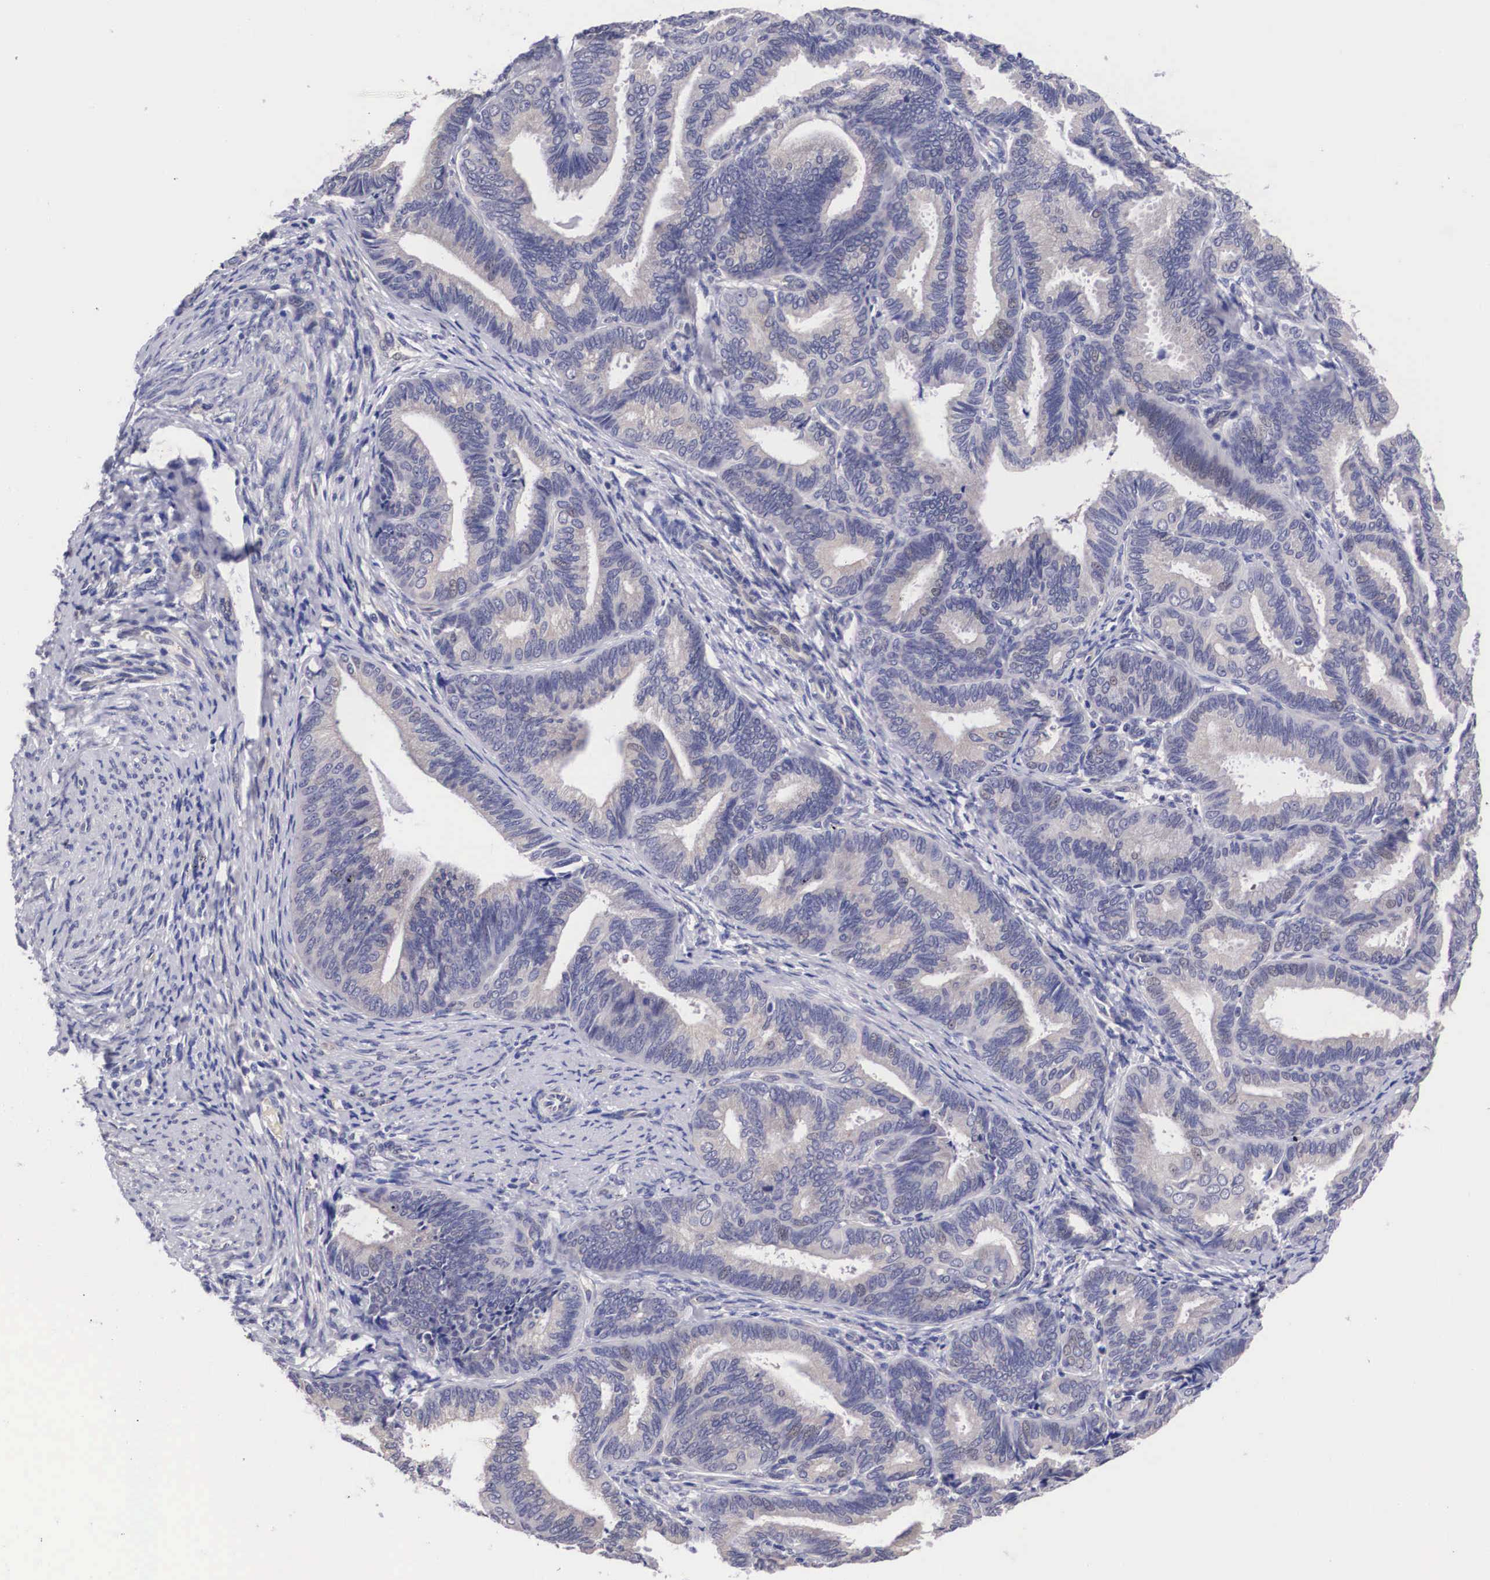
{"staining": {"intensity": "negative", "quantity": "none", "location": "none"}, "tissue": "endometrial cancer", "cell_type": "Tumor cells", "image_type": "cancer", "snomed": [{"axis": "morphology", "description": "Adenocarcinoma, NOS"}, {"axis": "topography", "description": "Endometrium"}], "caption": "Immunohistochemistry micrograph of neoplastic tissue: endometrial cancer (adenocarcinoma) stained with DAB (3,3'-diaminobenzidine) demonstrates no significant protein positivity in tumor cells.", "gene": "OTX2", "patient": {"sex": "female", "age": 63}}